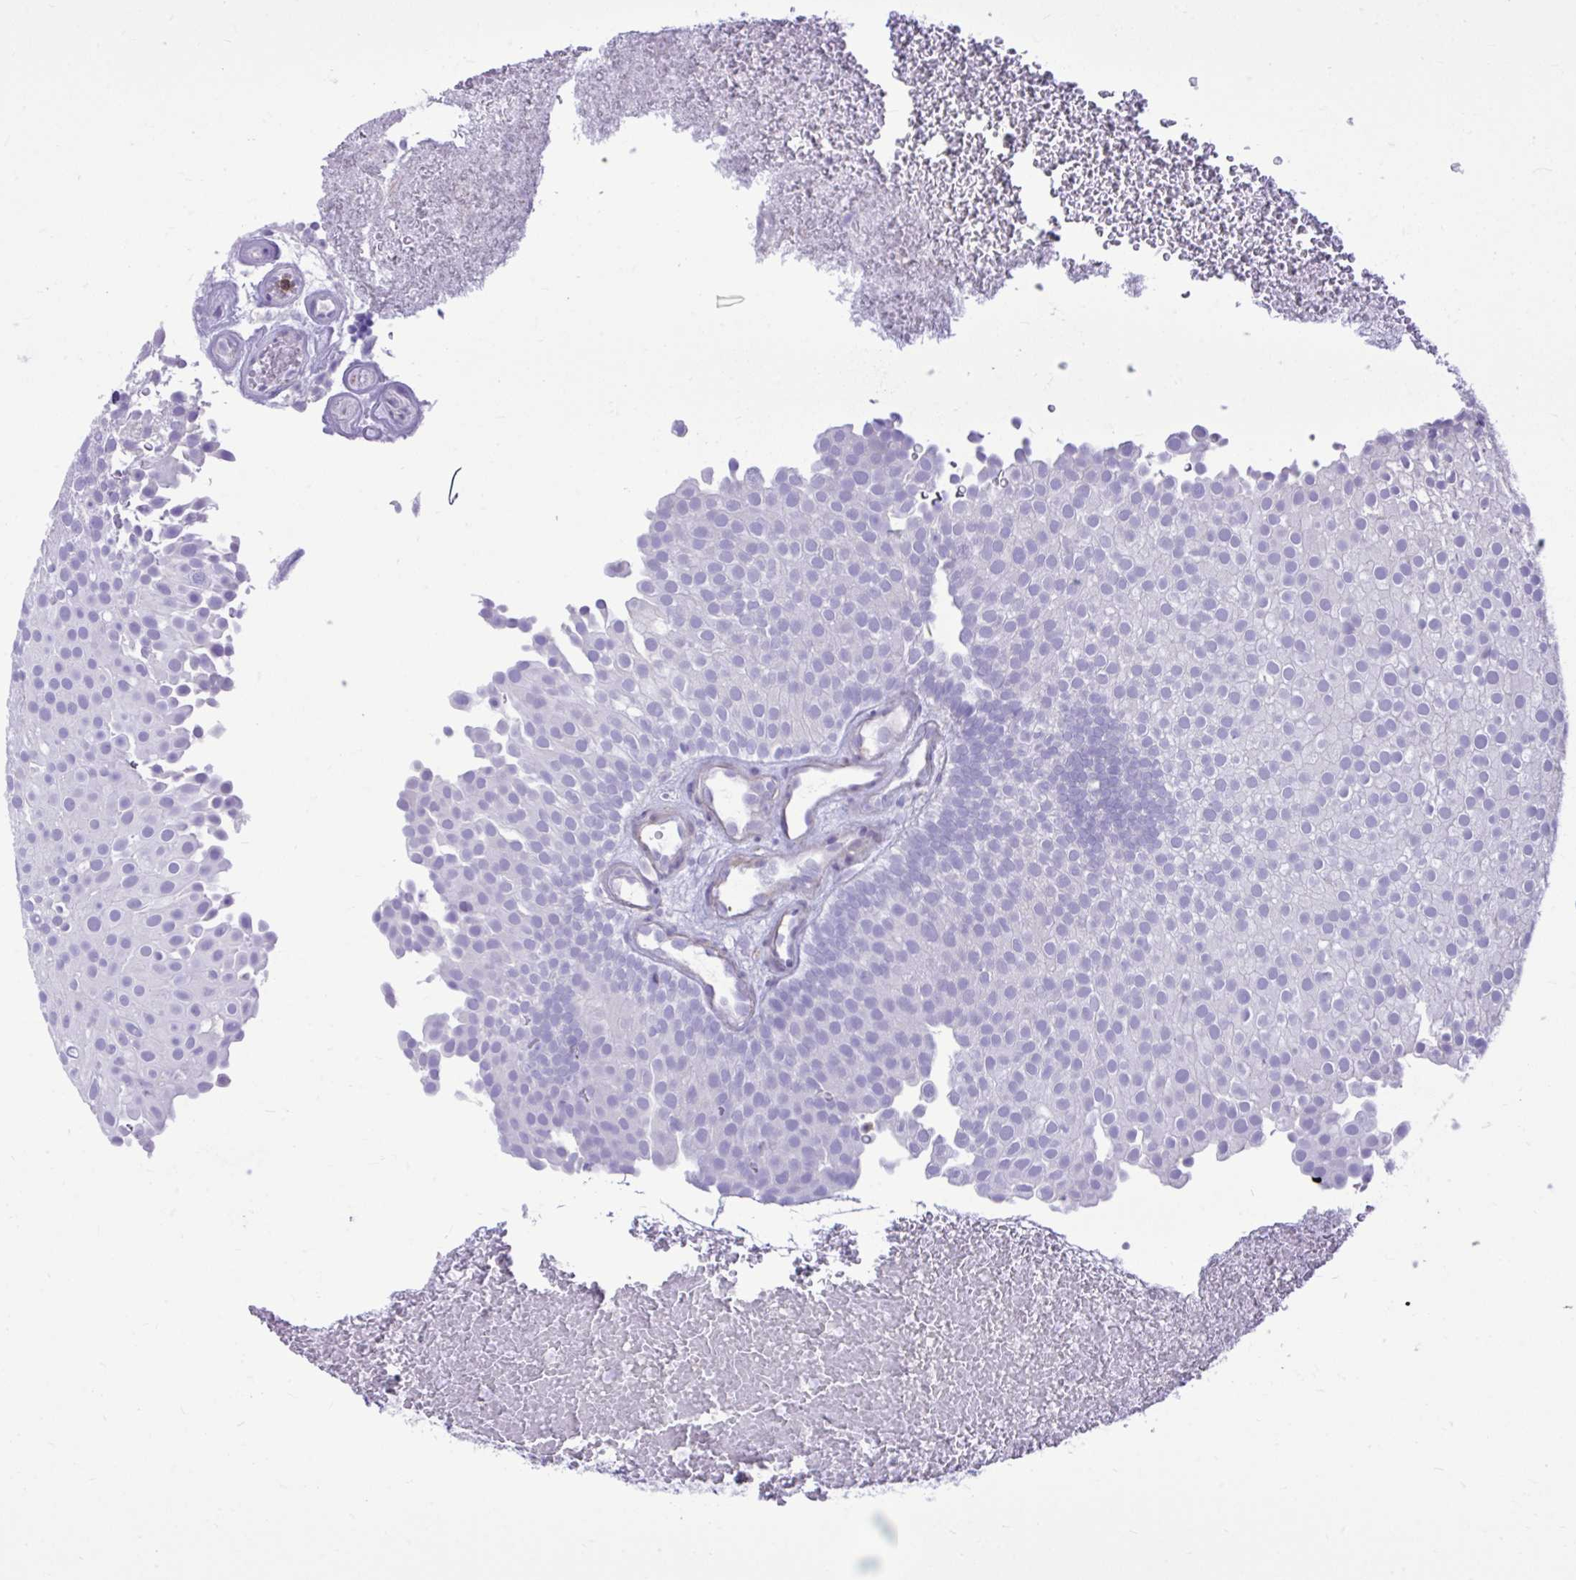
{"staining": {"intensity": "negative", "quantity": "none", "location": "none"}, "tissue": "urothelial cancer", "cell_type": "Tumor cells", "image_type": "cancer", "snomed": [{"axis": "morphology", "description": "Urothelial carcinoma, Low grade"}, {"axis": "topography", "description": "Urinary bladder"}], "caption": "Immunohistochemical staining of urothelial cancer demonstrates no significant expression in tumor cells.", "gene": "TLR7", "patient": {"sex": "male", "age": 78}}